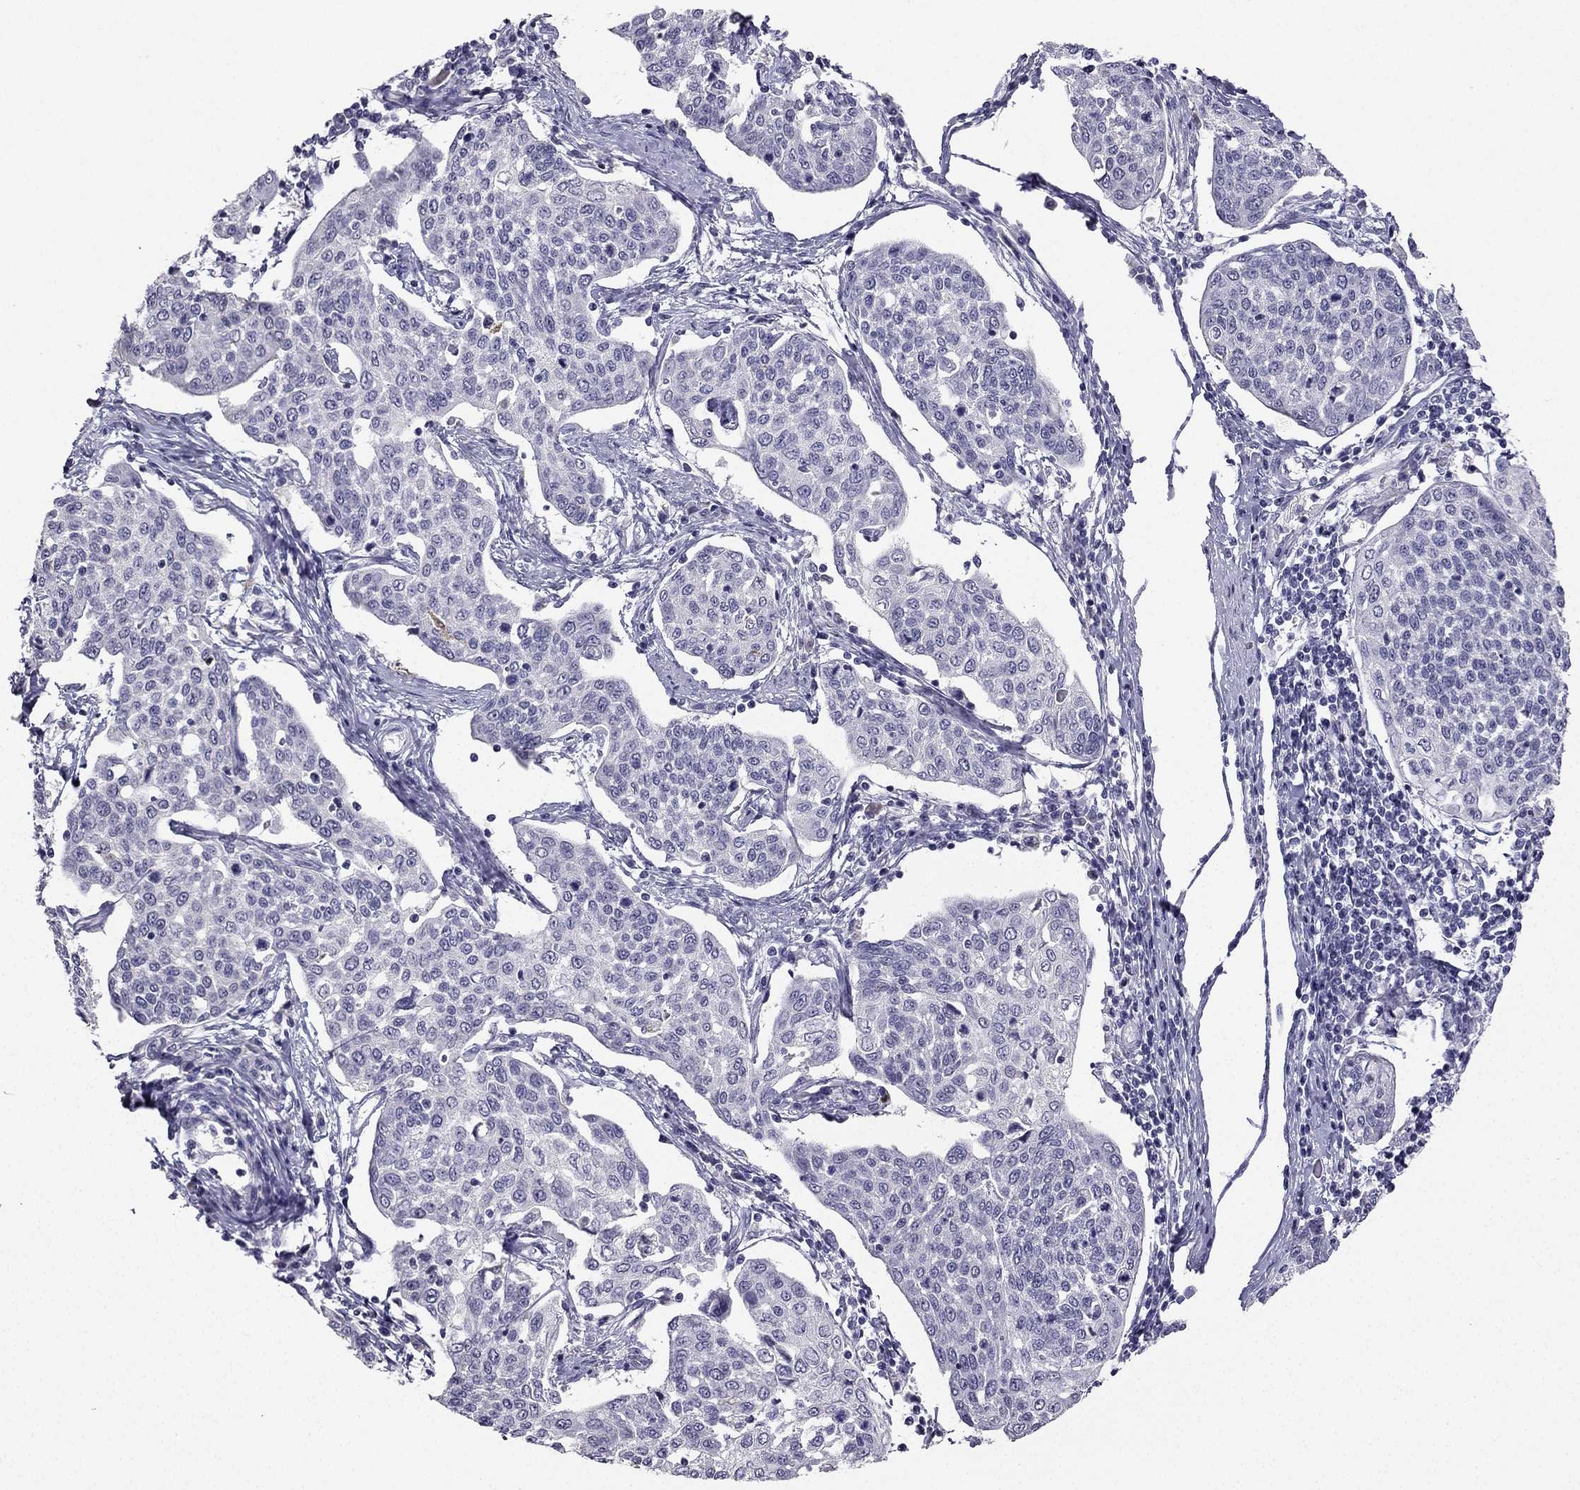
{"staining": {"intensity": "negative", "quantity": "none", "location": "none"}, "tissue": "cervical cancer", "cell_type": "Tumor cells", "image_type": "cancer", "snomed": [{"axis": "morphology", "description": "Squamous cell carcinoma, NOS"}, {"axis": "topography", "description": "Cervix"}], "caption": "Cervical squamous cell carcinoma was stained to show a protein in brown. There is no significant expression in tumor cells.", "gene": "CALB2", "patient": {"sex": "female", "age": 34}}